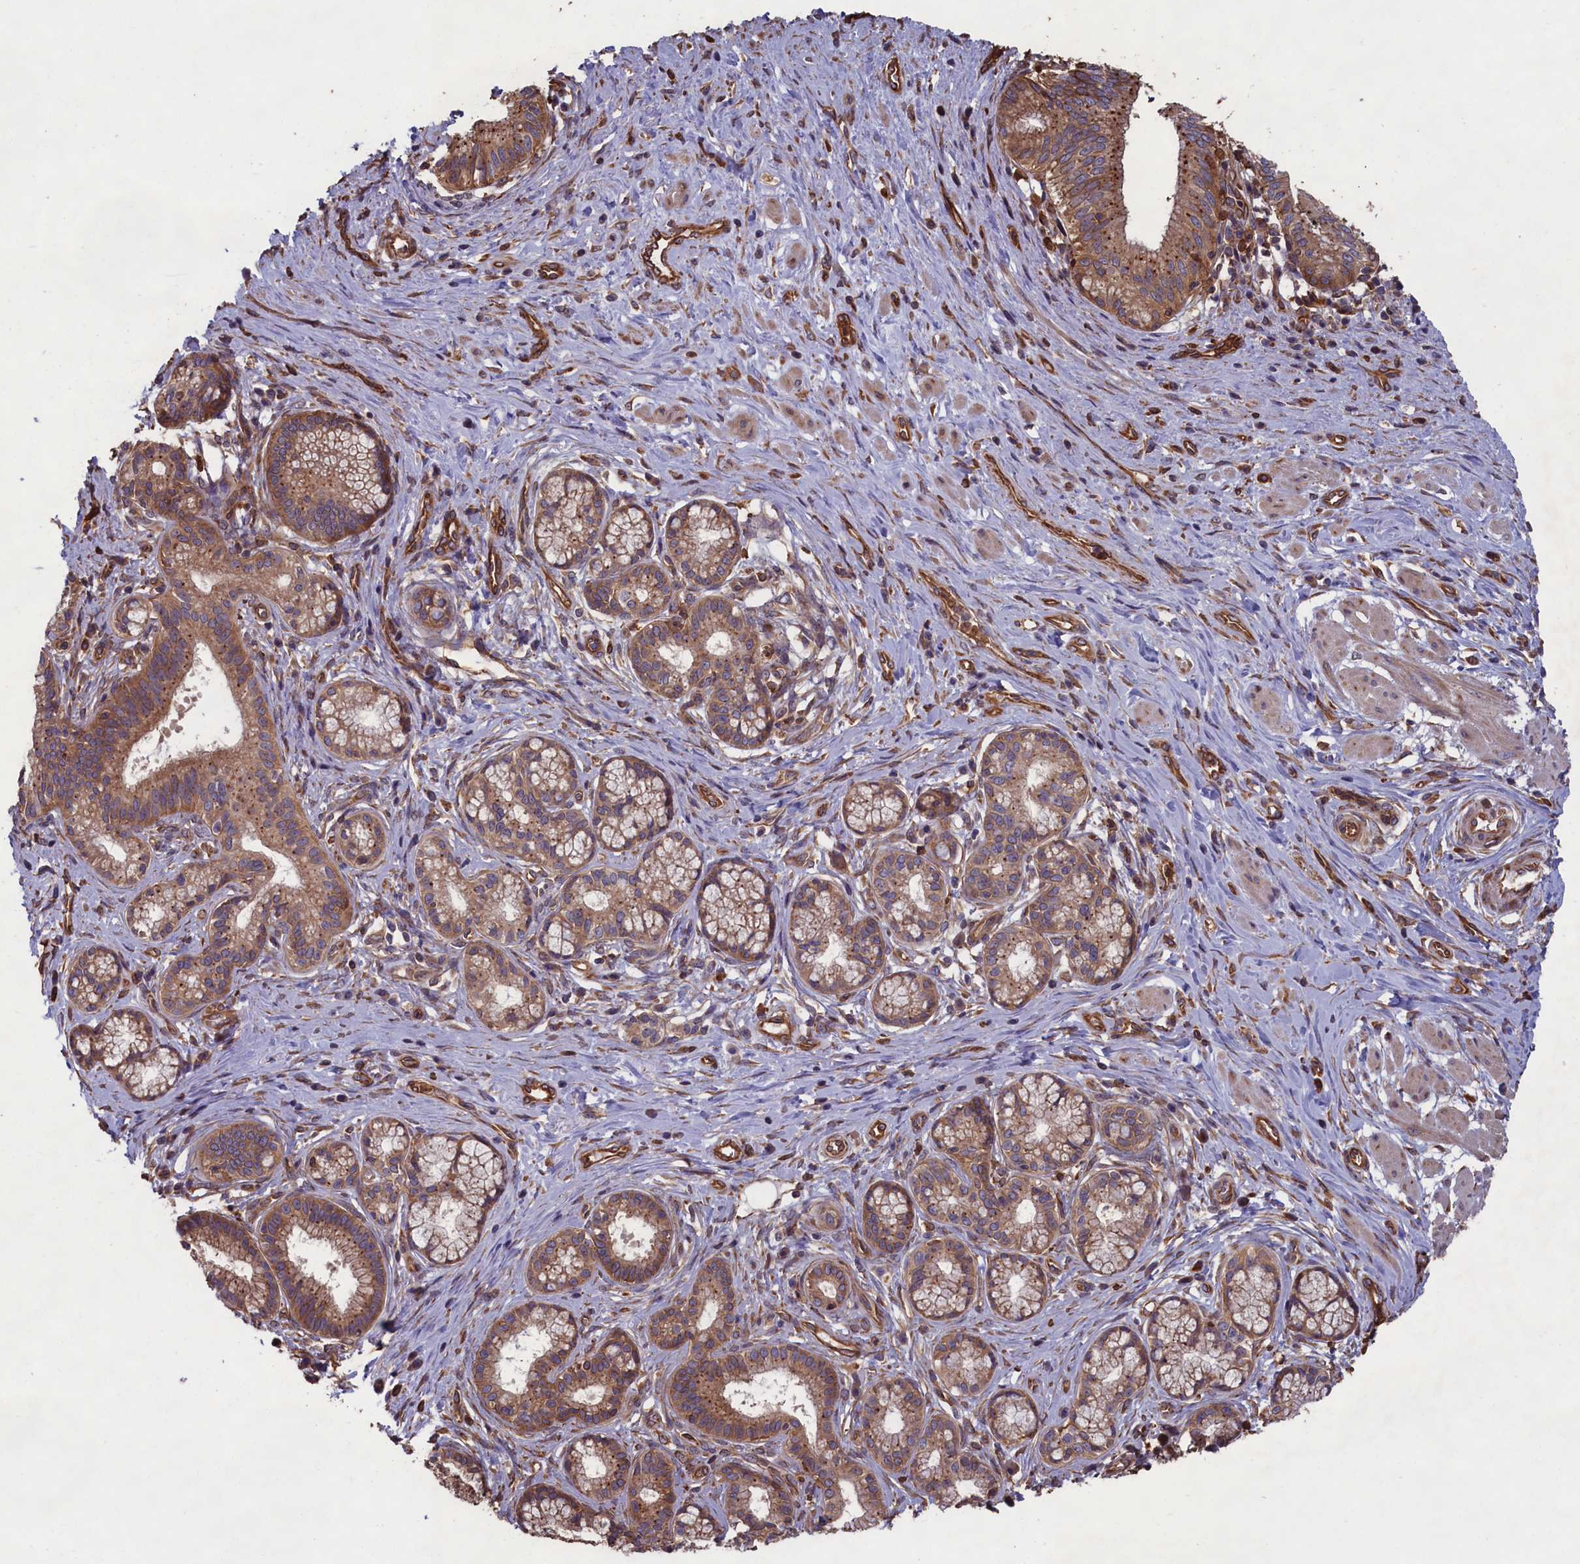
{"staining": {"intensity": "moderate", "quantity": ">75%", "location": "cytoplasmic/membranous"}, "tissue": "pancreatic cancer", "cell_type": "Tumor cells", "image_type": "cancer", "snomed": [{"axis": "morphology", "description": "Adenocarcinoma, NOS"}, {"axis": "topography", "description": "Pancreas"}], "caption": "Immunohistochemical staining of pancreatic adenocarcinoma exhibits medium levels of moderate cytoplasmic/membranous protein expression in about >75% of tumor cells.", "gene": "CCDC124", "patient": {"sex": "male", "age": 72}}